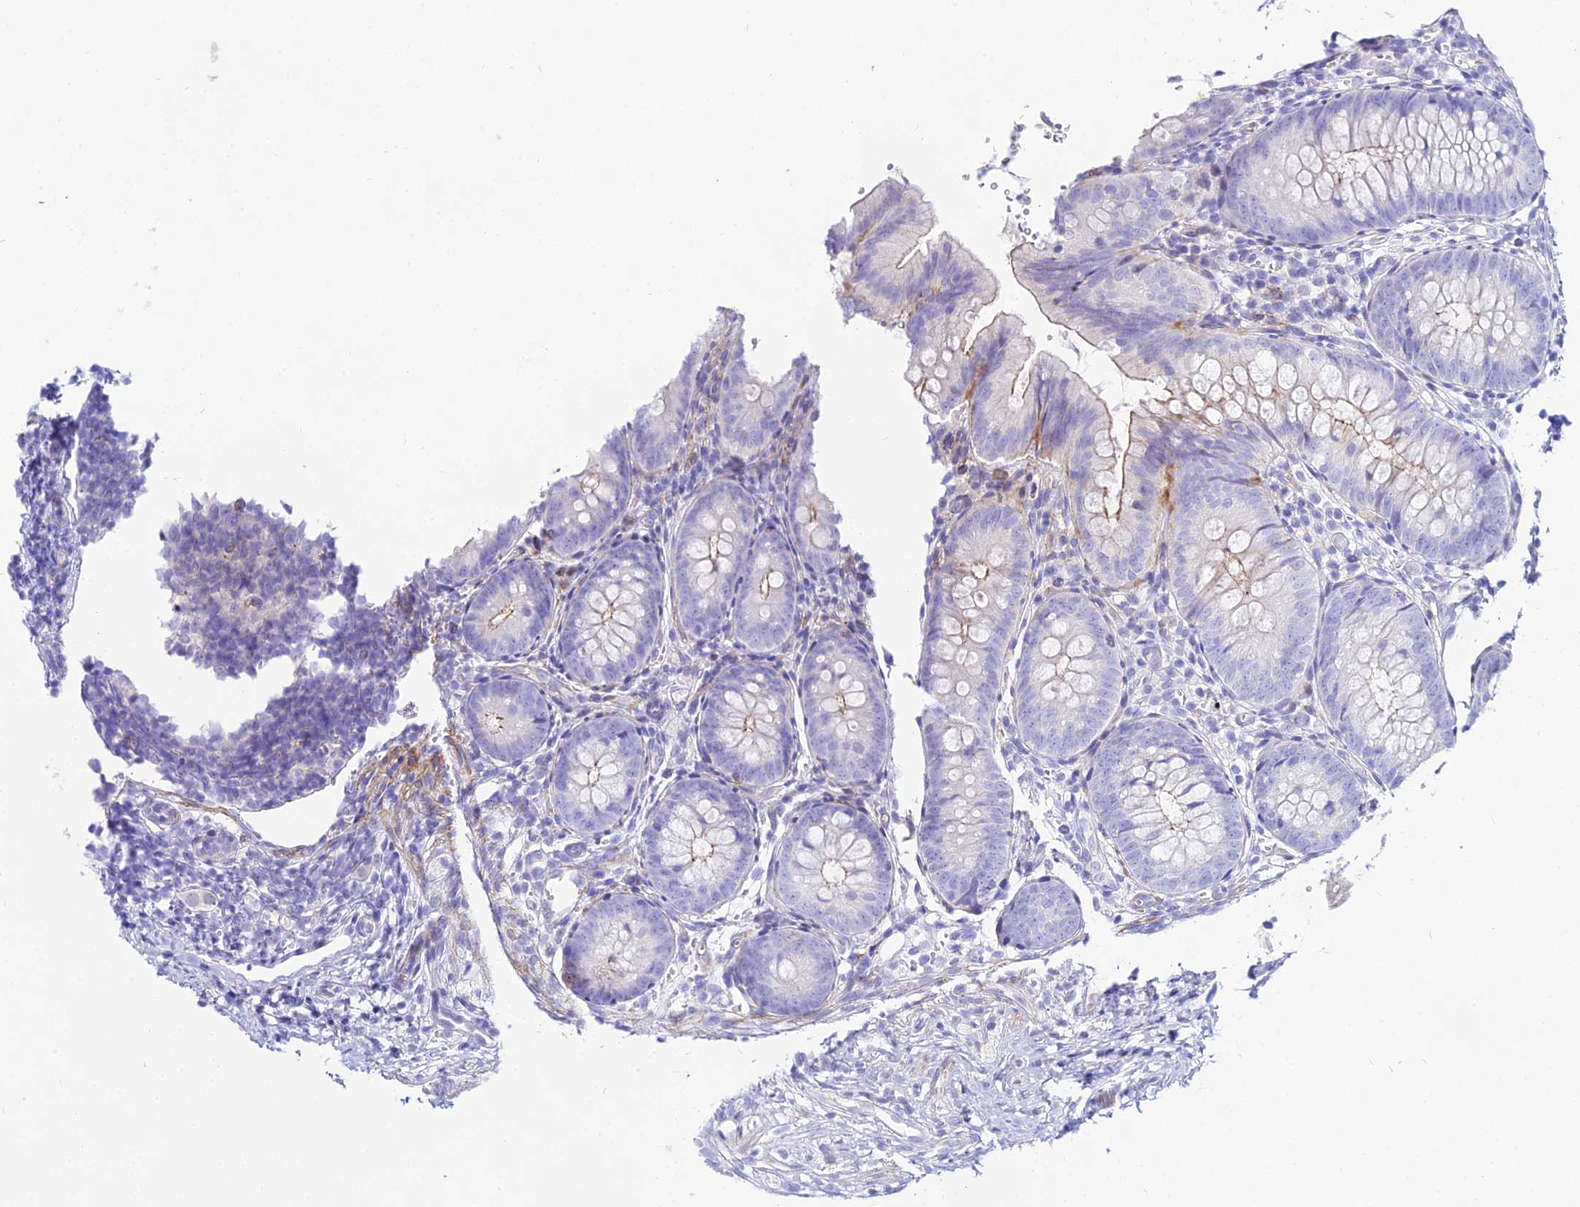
{"staining": {"intensity": "weak", "quantity": "<25%", "location": "cytoplasmic/membranous"}, "tissue": "appendix", "cell_type": "Glandular cells", "image_type": "normal", "snomed": [{"axis": "morphology", "description": "Normal tissue, NOS"}, {"axis": "topography", "description": "Appendix"}], "caption": "Image shows no significant protein staining in glandular cells of benign appendix. (DAB immunohistochemistry (IHC) with hematoxylin counter stain).", "gene": "DLX1", "patient": {"sex": "male", "age": 1}}